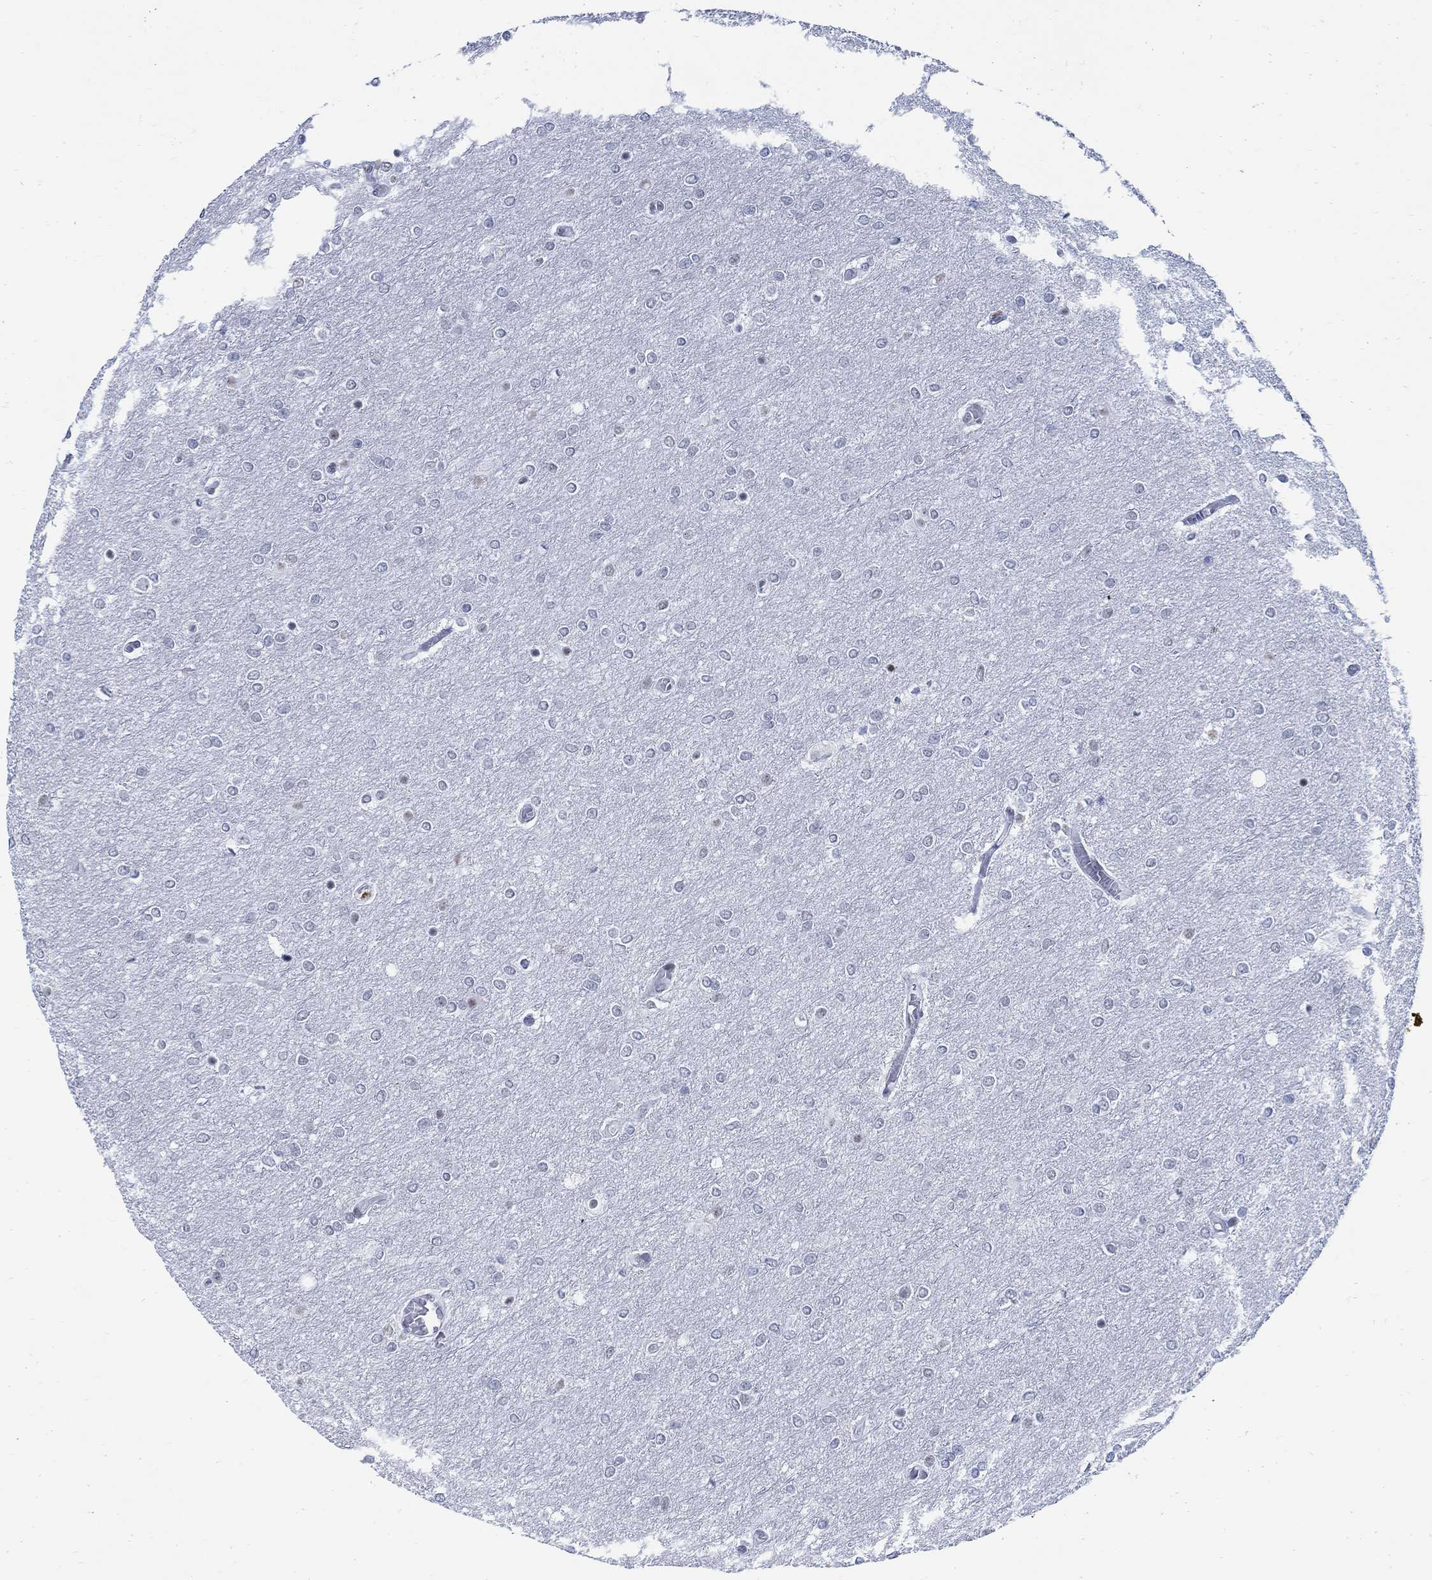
{"staining": {"intensity": "negative", "quantity": "none", "location": "none"}, "tissue": "glioma", "cell_type": "Tumor cells", "image_type": "cancer", "snomed": [{"axis": "morphology", "description": "Glioma, malignant, High grade"}, {"axis": "topography", "description": "Brain"}], "caption": "A photomicrograph of glioma stained for a protein shows no brown staining in tumor cells. (Brightfield microscopy of DAB (3,3'-diaminobenzidine) IHC at high magnification).", "gene": "DLK1", "patient": {"sex": "female", "age": 61}}